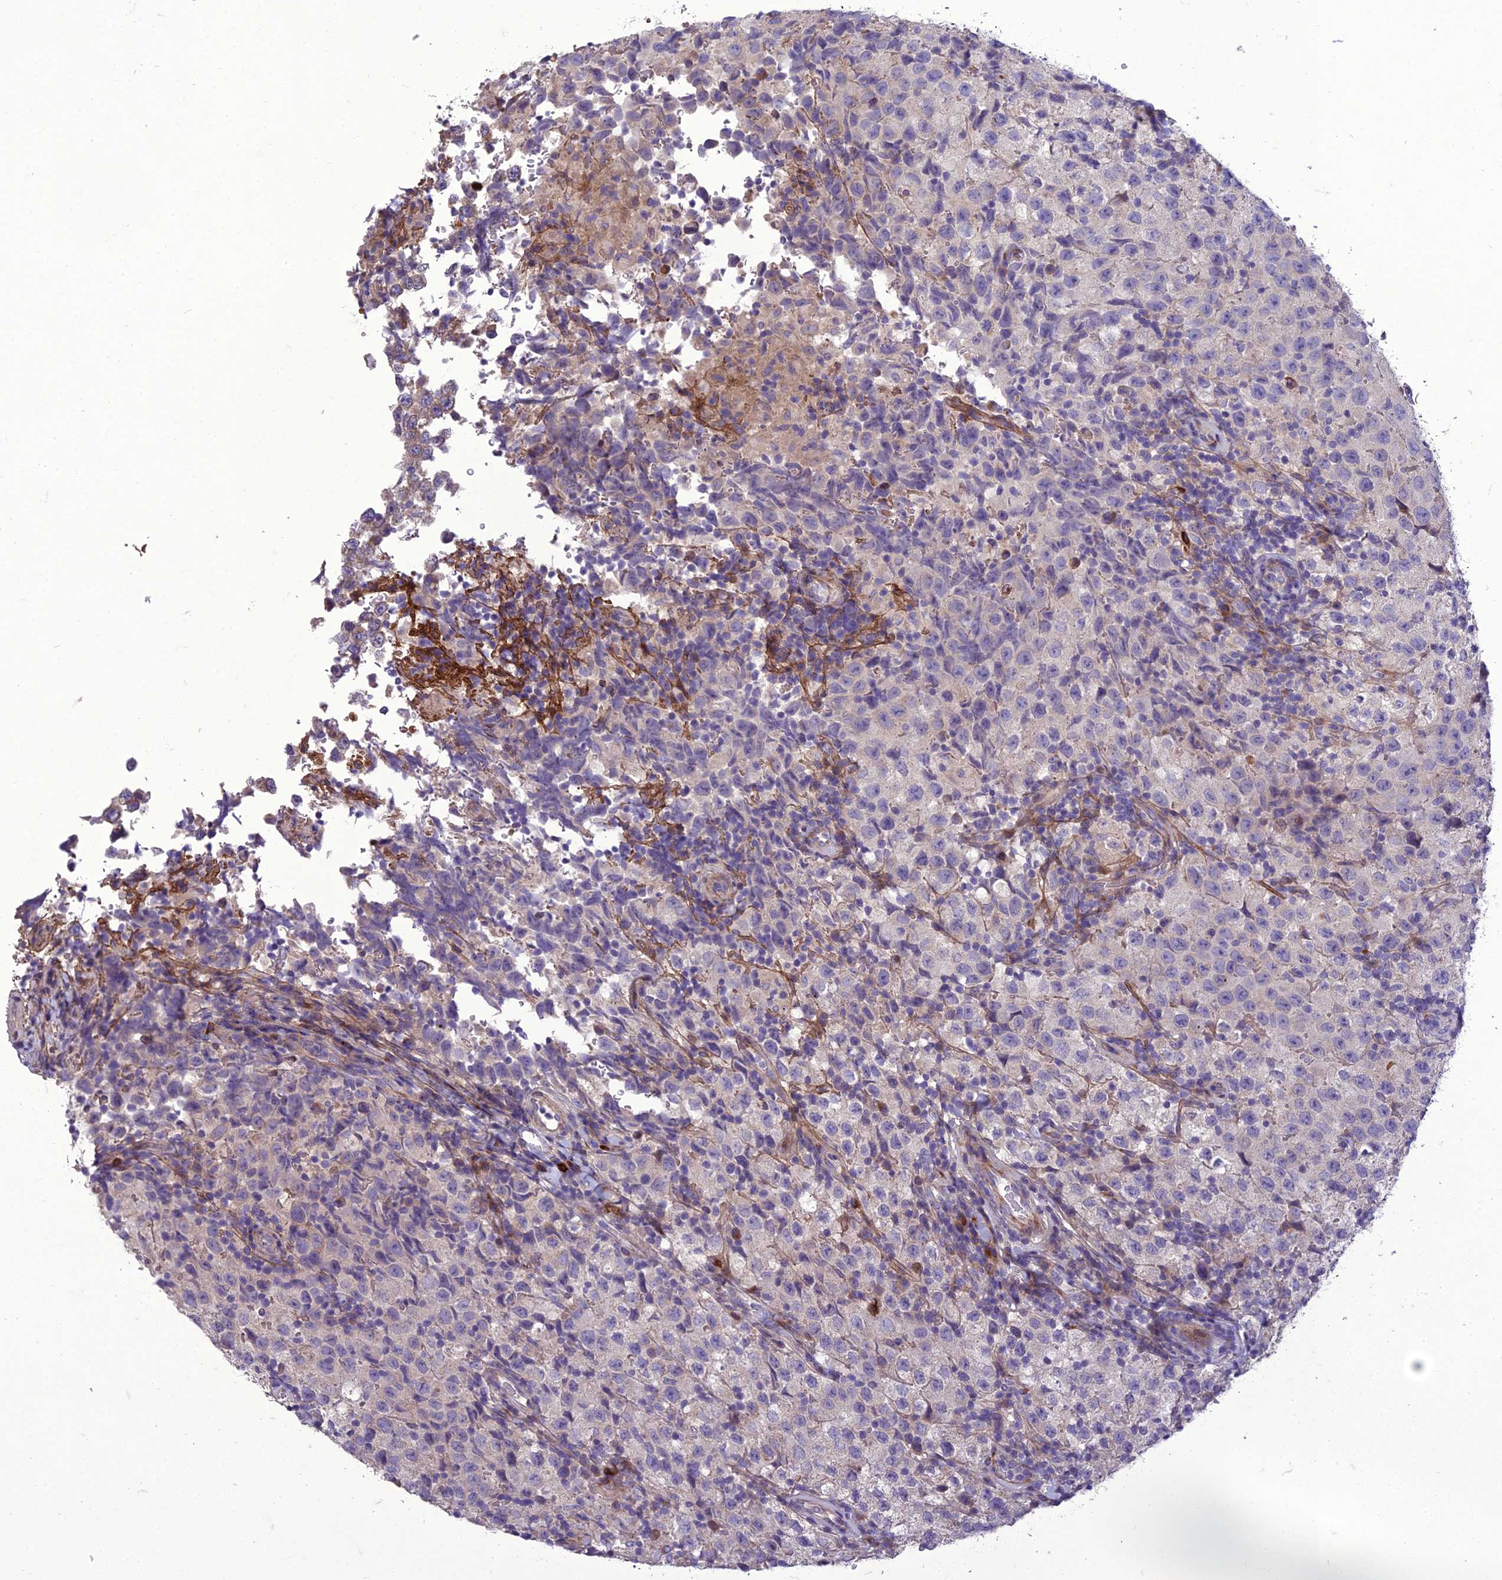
{"staining": {"intensity": "negative", "quantity": "none", "location": "none"}, "tissue": "testis cancer", "cell_type": "Tumor cells", "image_type": "cancer", "snomed": [{"axis": "morphology", "description": "Seminoma, NOS"}, {"axis": "morphology", "description": "Carcinoma, Embryonal, NOS"}, {"axis": "topography", "description": "Testis"}], "caption": "IHC image of human testis cancer stained for a protein (brown), which shows no expression in tumor cells. (DAB (3,3'-diaminobenzidine) immunohistochemistry (IHC) with hematoxylin counter stain).", "gene": "ADIPOR2", "patient": {"sex": "male", "age": 41}}